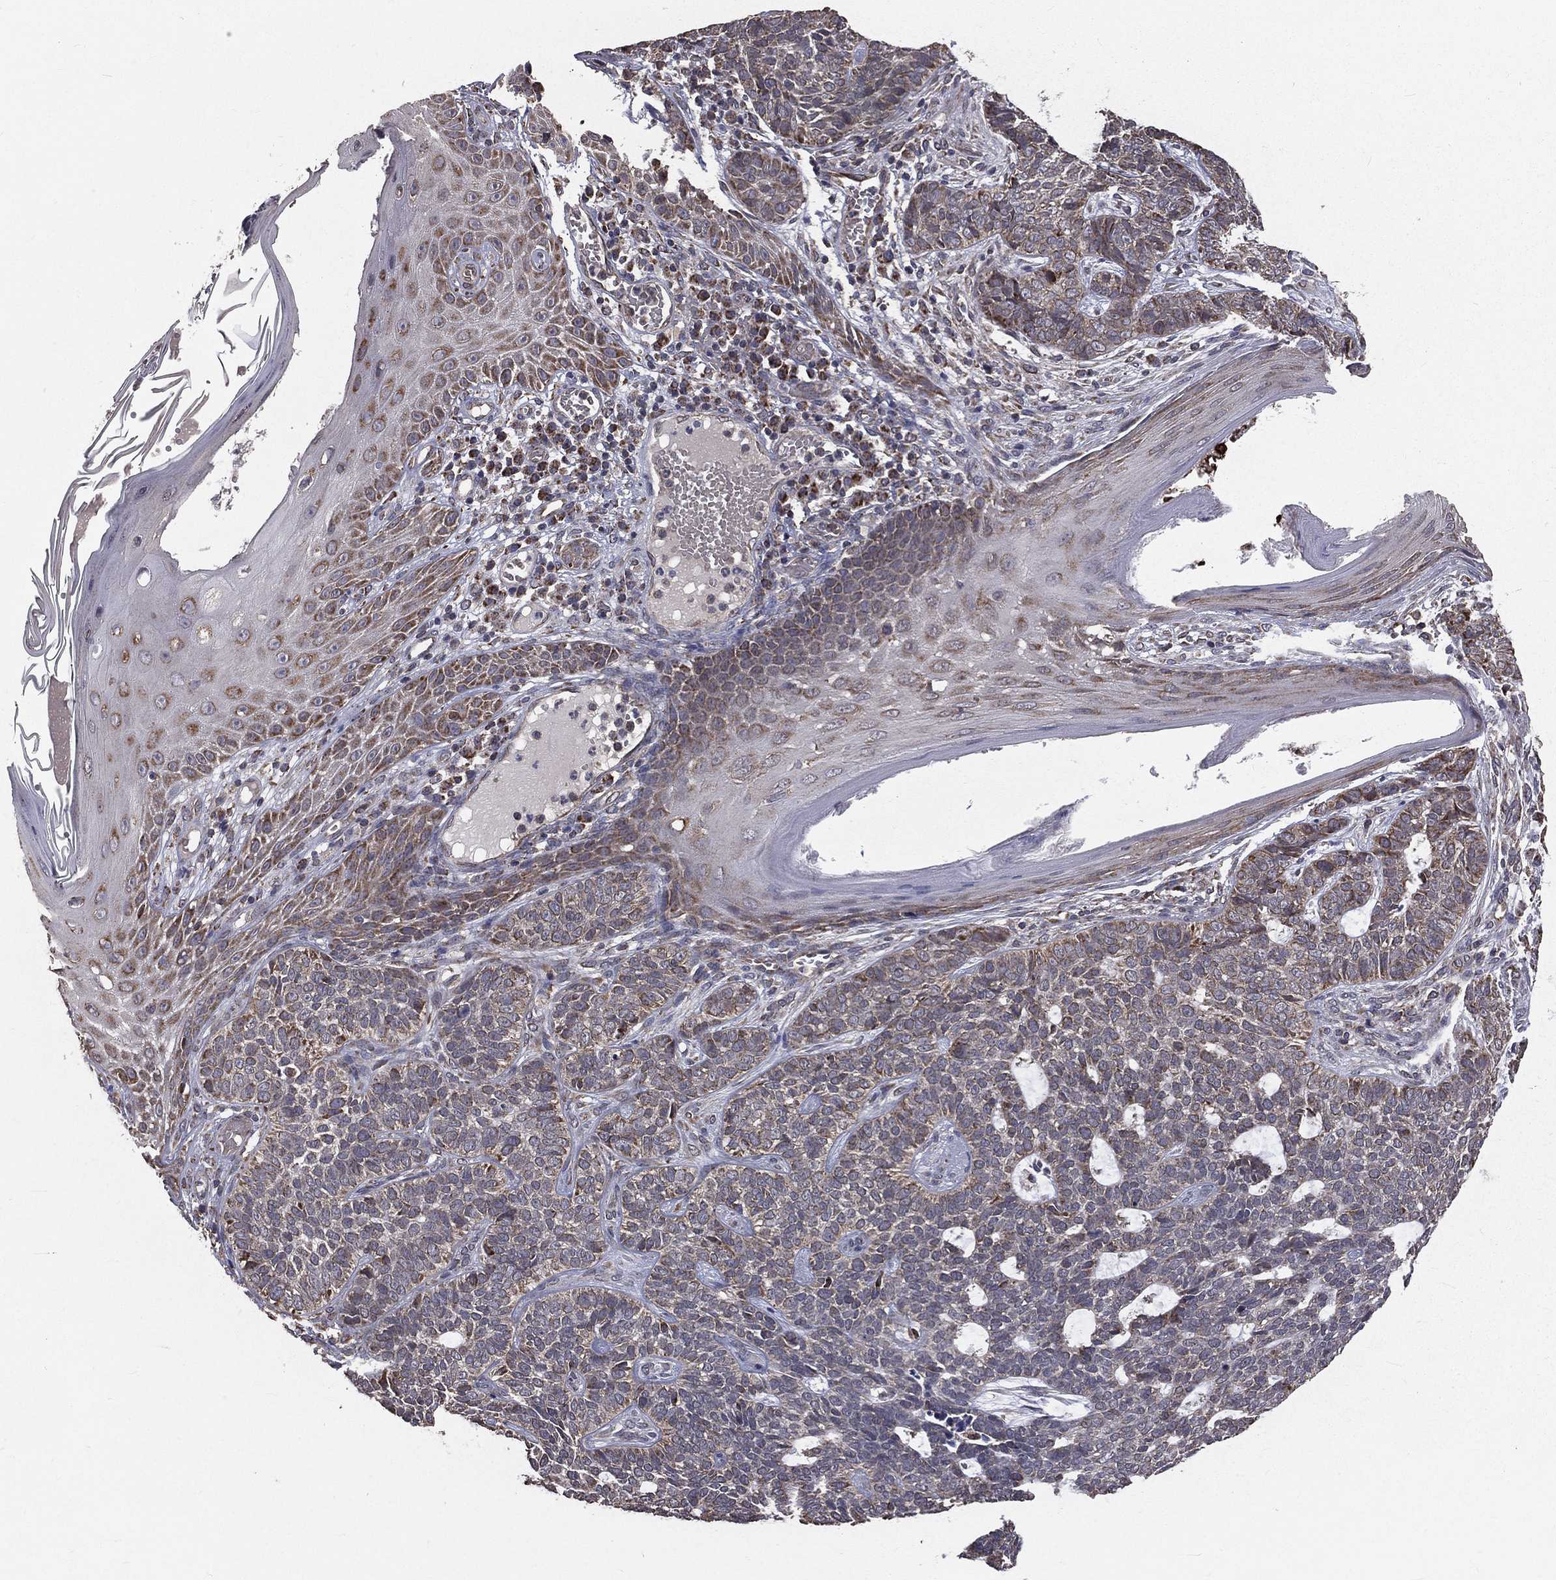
{"staining": {"intensity": "weak", "quantity": ">75%", "location": "cytoplasmic/membranous"}, "tissue": "skin cancer", "cell_type": "Tumor cells", "image_type": "cancer", "snomed": [{"axis": "morphology", "description": "Basal cell carcinoma"}, {"axis": "topography", "description": "Skin"}], "caption": "An image of human basal cell carcinoma (skin) stained for a protein demonstrates weak cytoplasmic/membranous brown staining in tumor cells.", "gene": "MRPL46", "patient": {"sex": "female", "age": 69}}